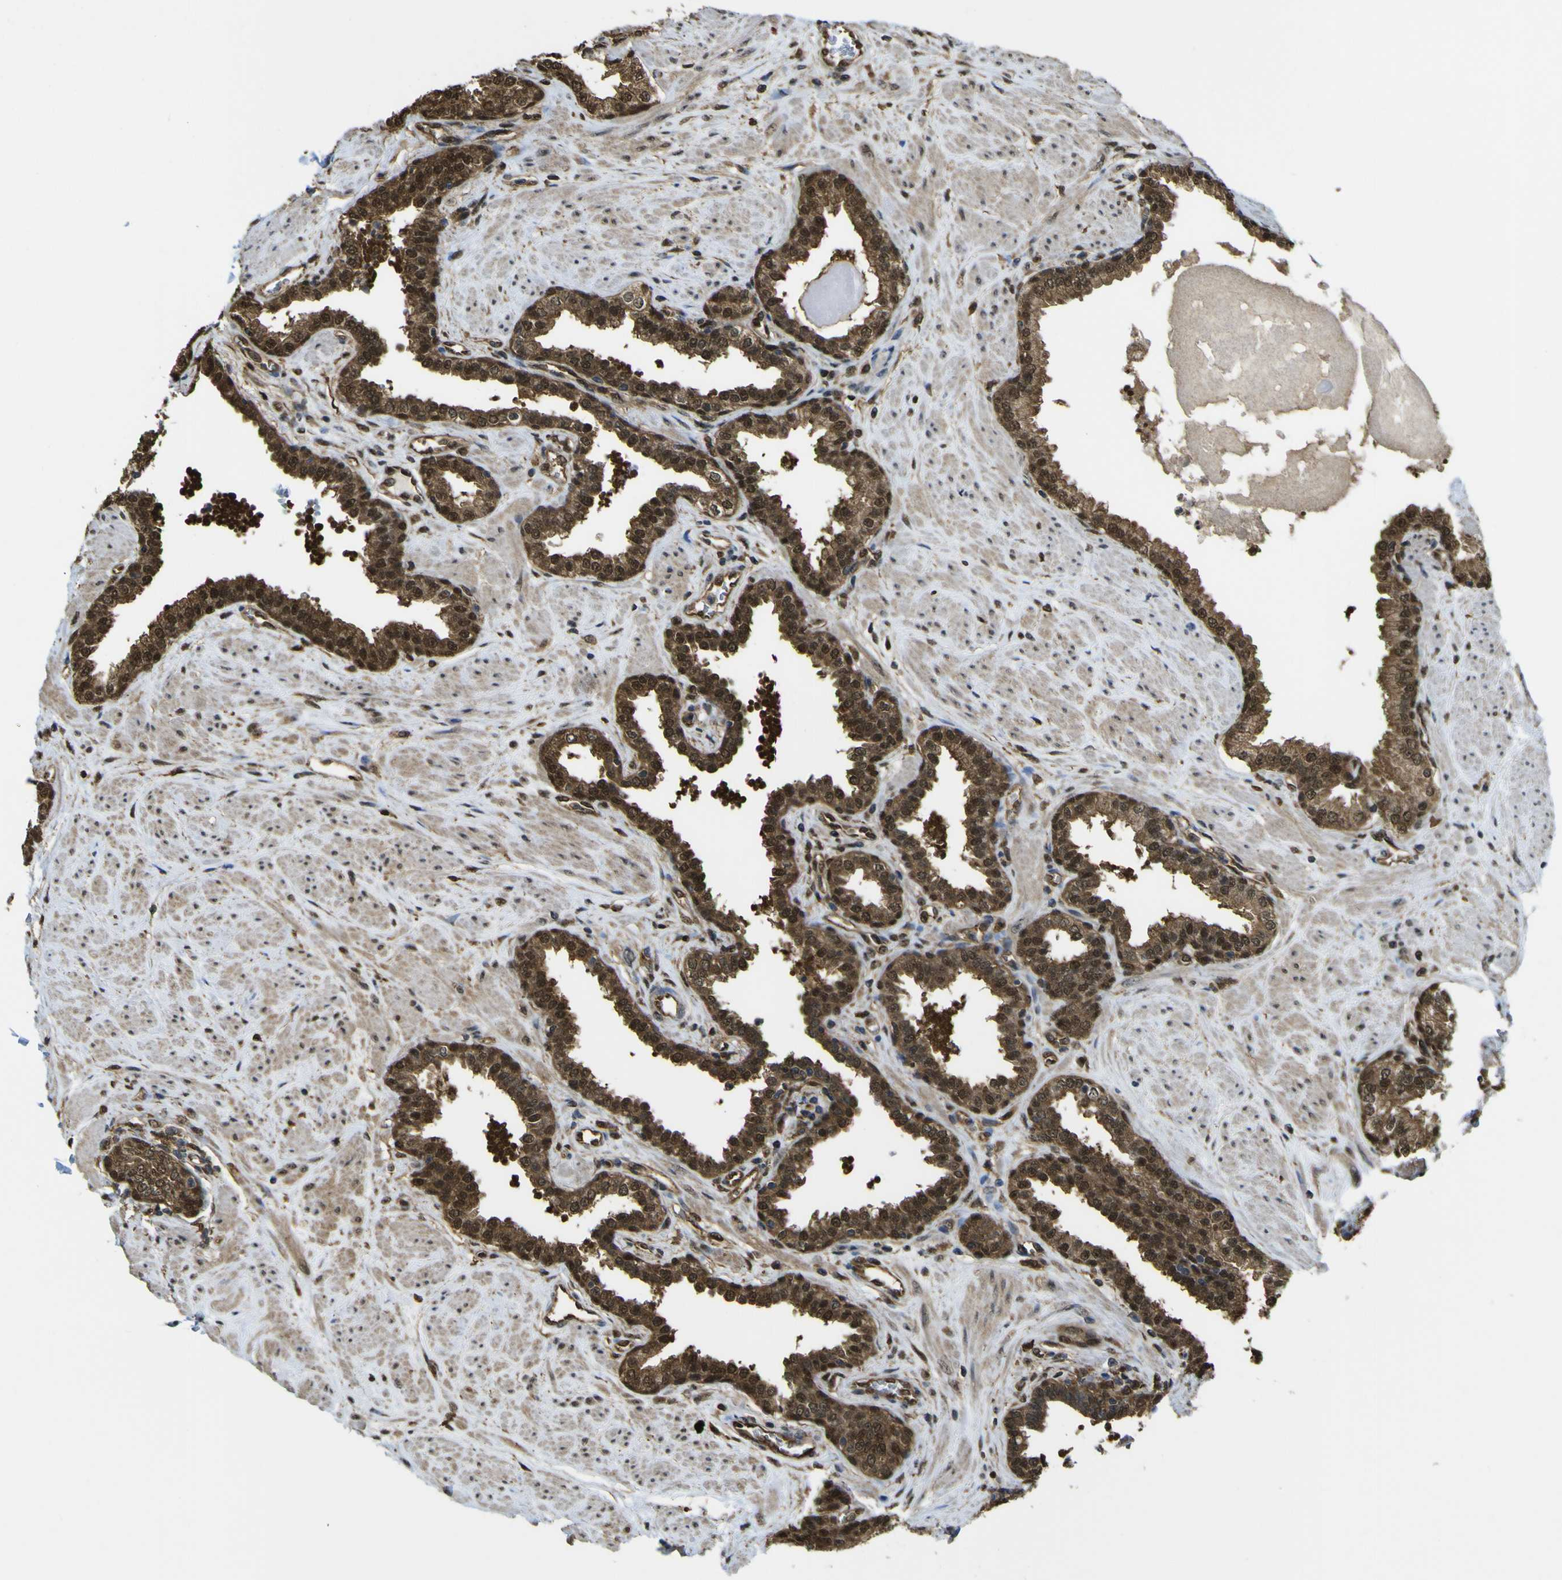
{"staining": {"intensity": "strong", "quantity": ">75%", "location": "cytoplasmic/membranous,nuclear"}, "tissue": "prostate", "cell_type": "Glandular cells", "image_type": "normal", "snomed": [{"axis": "morphology", "description": "Normal tissue, NOS"}, {"axis": "topography", "description": "Prostate"}], "caption": "Immunohistochemistry staining of normal prostate, which demonstrates high levels of strong cytoplasmic/membranous,nuclear positivity in about >75% of glandular cells indicating strong cytoplasmic/membranous,nuclear protein expression. The staining was performed using DAB (brown) for protein detection and nuclei were counterstained in hematoxylin (blue).", "gene": "YWHAG", "patient": {"sex": "male", "age": 51}}